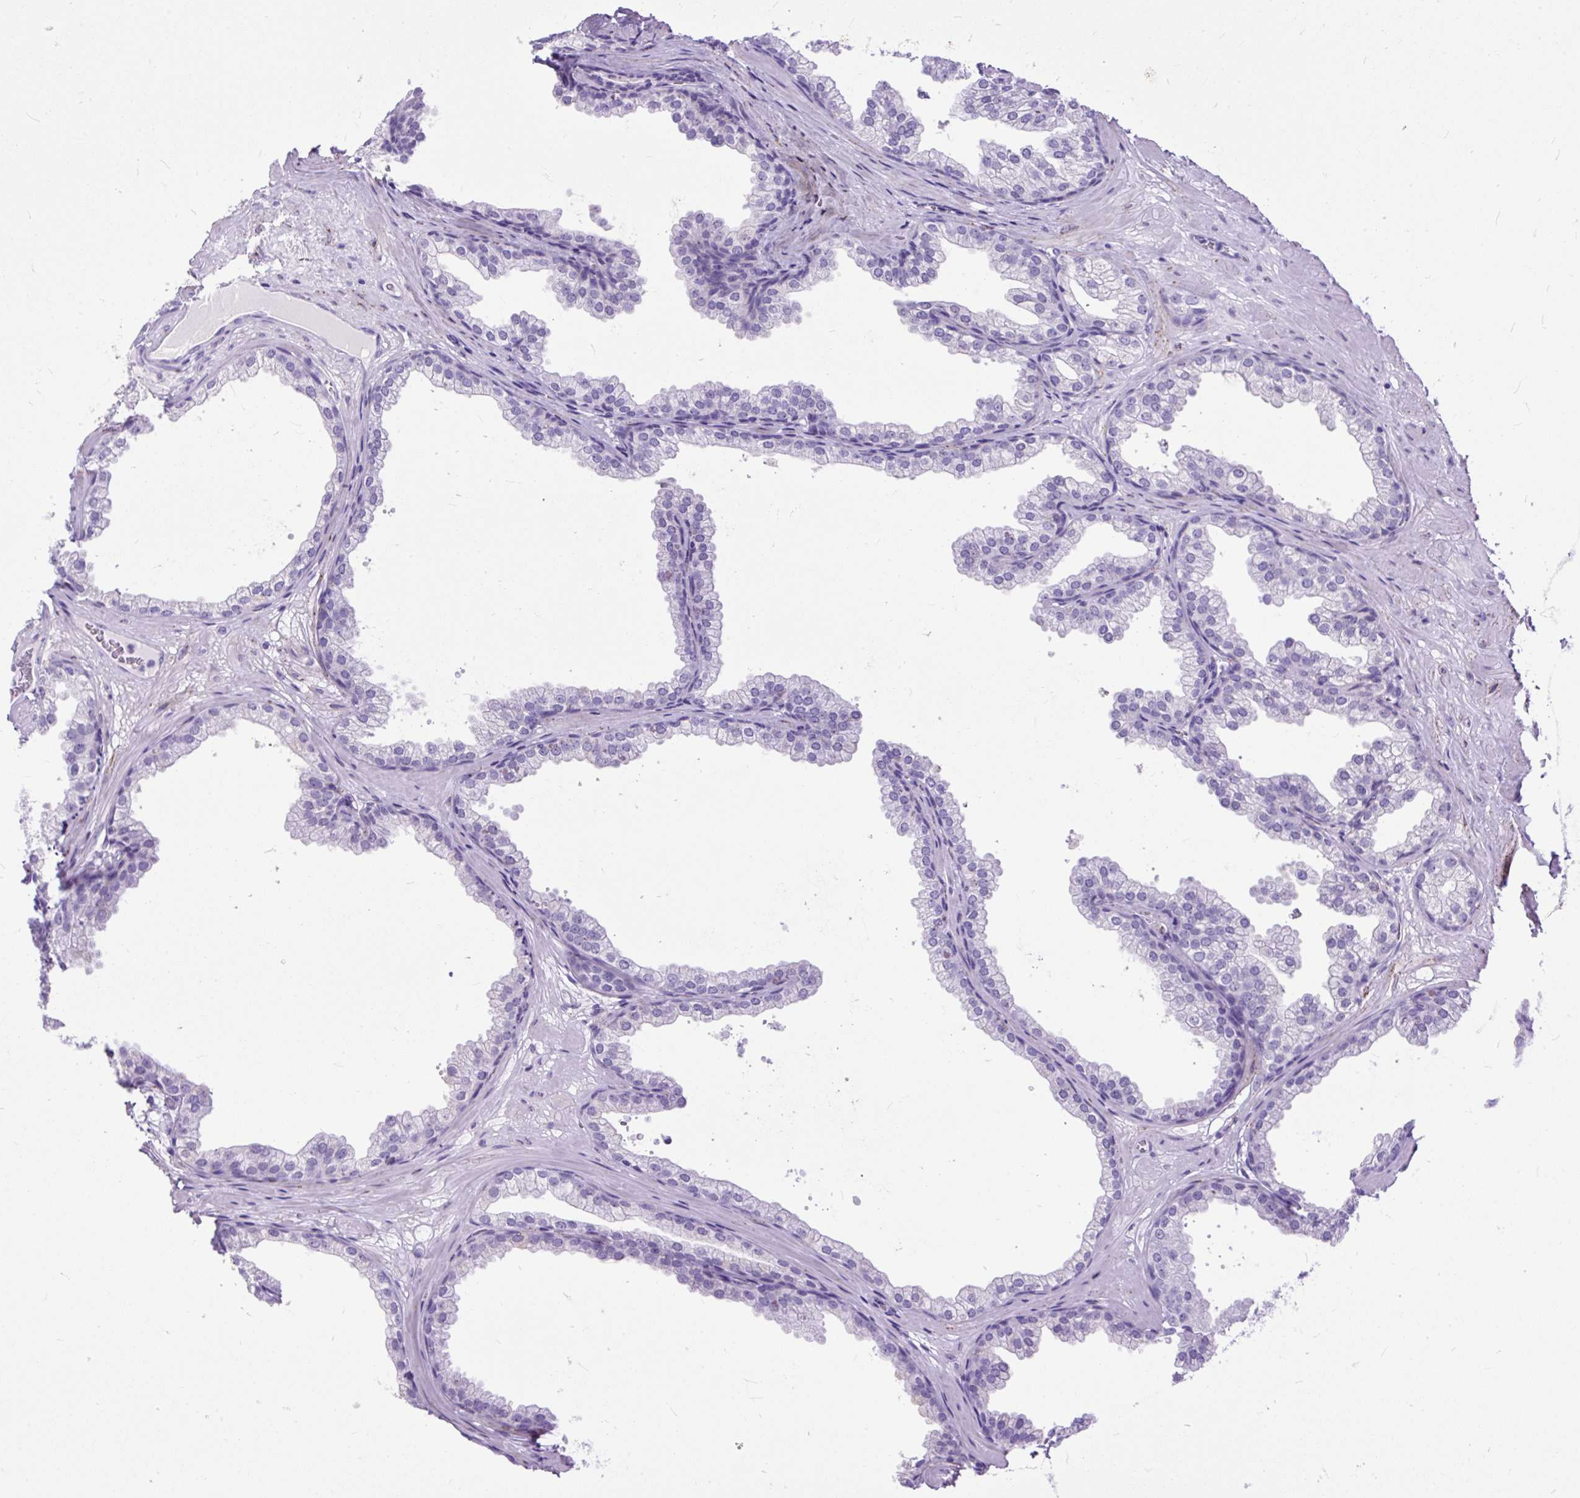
{"staining": {"intensity": "negative", "quantity": "none", "location": "none"}, "tissue": "prostate", "cell_type": "Glandular cells", "image_type": "normal", "snomed": [{"axis": "morphology", "description": "Normal tissue, NOS"}, {"axis": "topography", "description": "Prostate"}], "caption": "DAB immunohistochemical staining of unremarkable human prostate reveals no significant expression in glandular cells.", "gene": "ZNF256", "patient": {"sex": "male", "age": 37}}